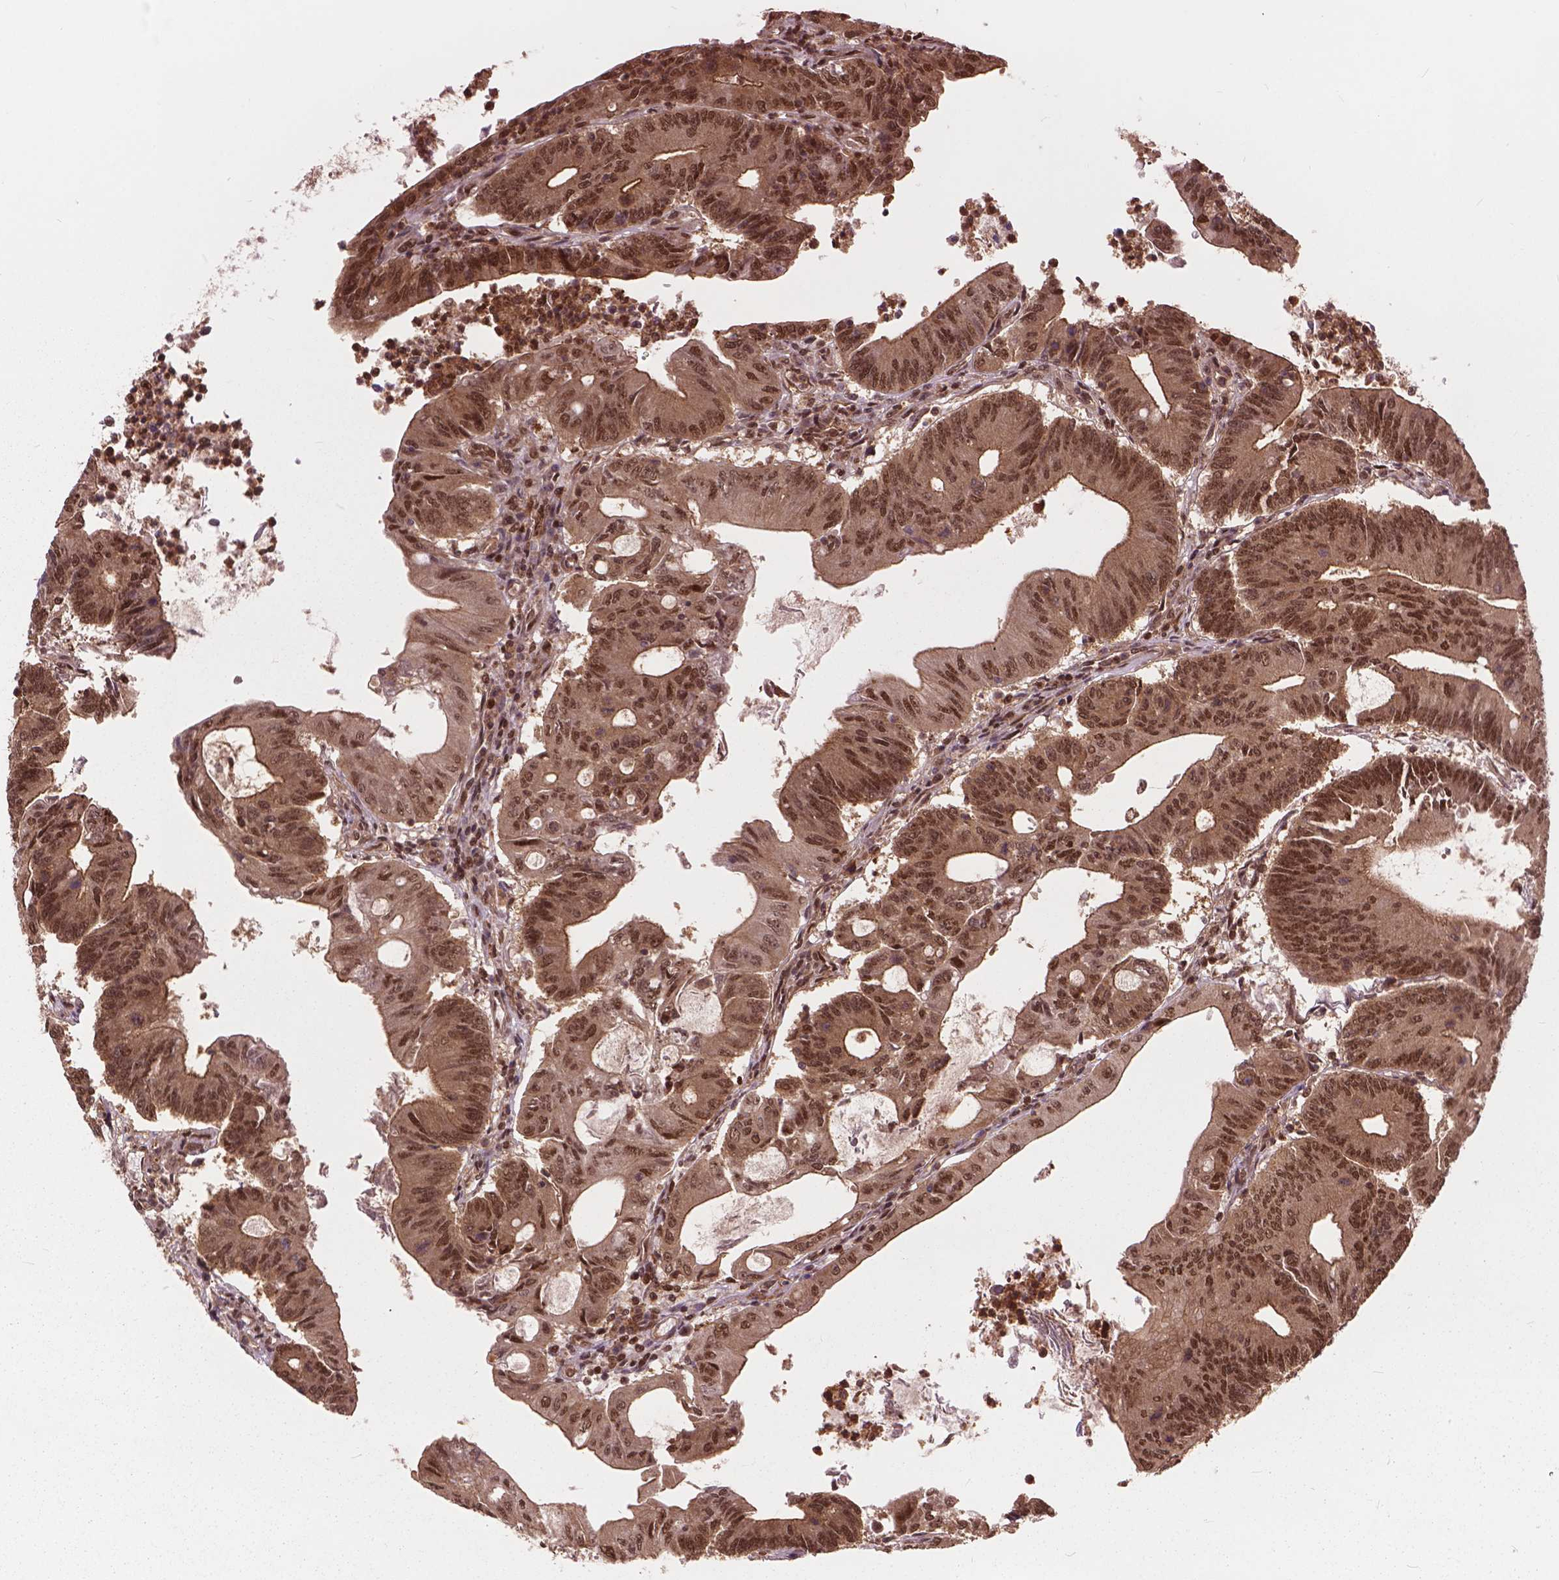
{"staining": {"intensity": "moderate", "quantity": ">75%", "location": "nuclear"}, "tissue": "colorectal cancer", "cell_type": "Tumor cells", "image_type": "cancer", "snomed": [{"axis": "morphology", "description": "Adenocarcinoma, NOS"}, {"axis": "topography", "description": "Colon"}], "caption": "DAB (3,3'-diaminobenzidine) immunohistochemical staining of adenocarcinoma (colorectal) exhibits moderate nuclear protein expression in approximately >75% of tumor cells.", "gene": "ANP32B", "patient": {"sex": "female", "age": 70}}